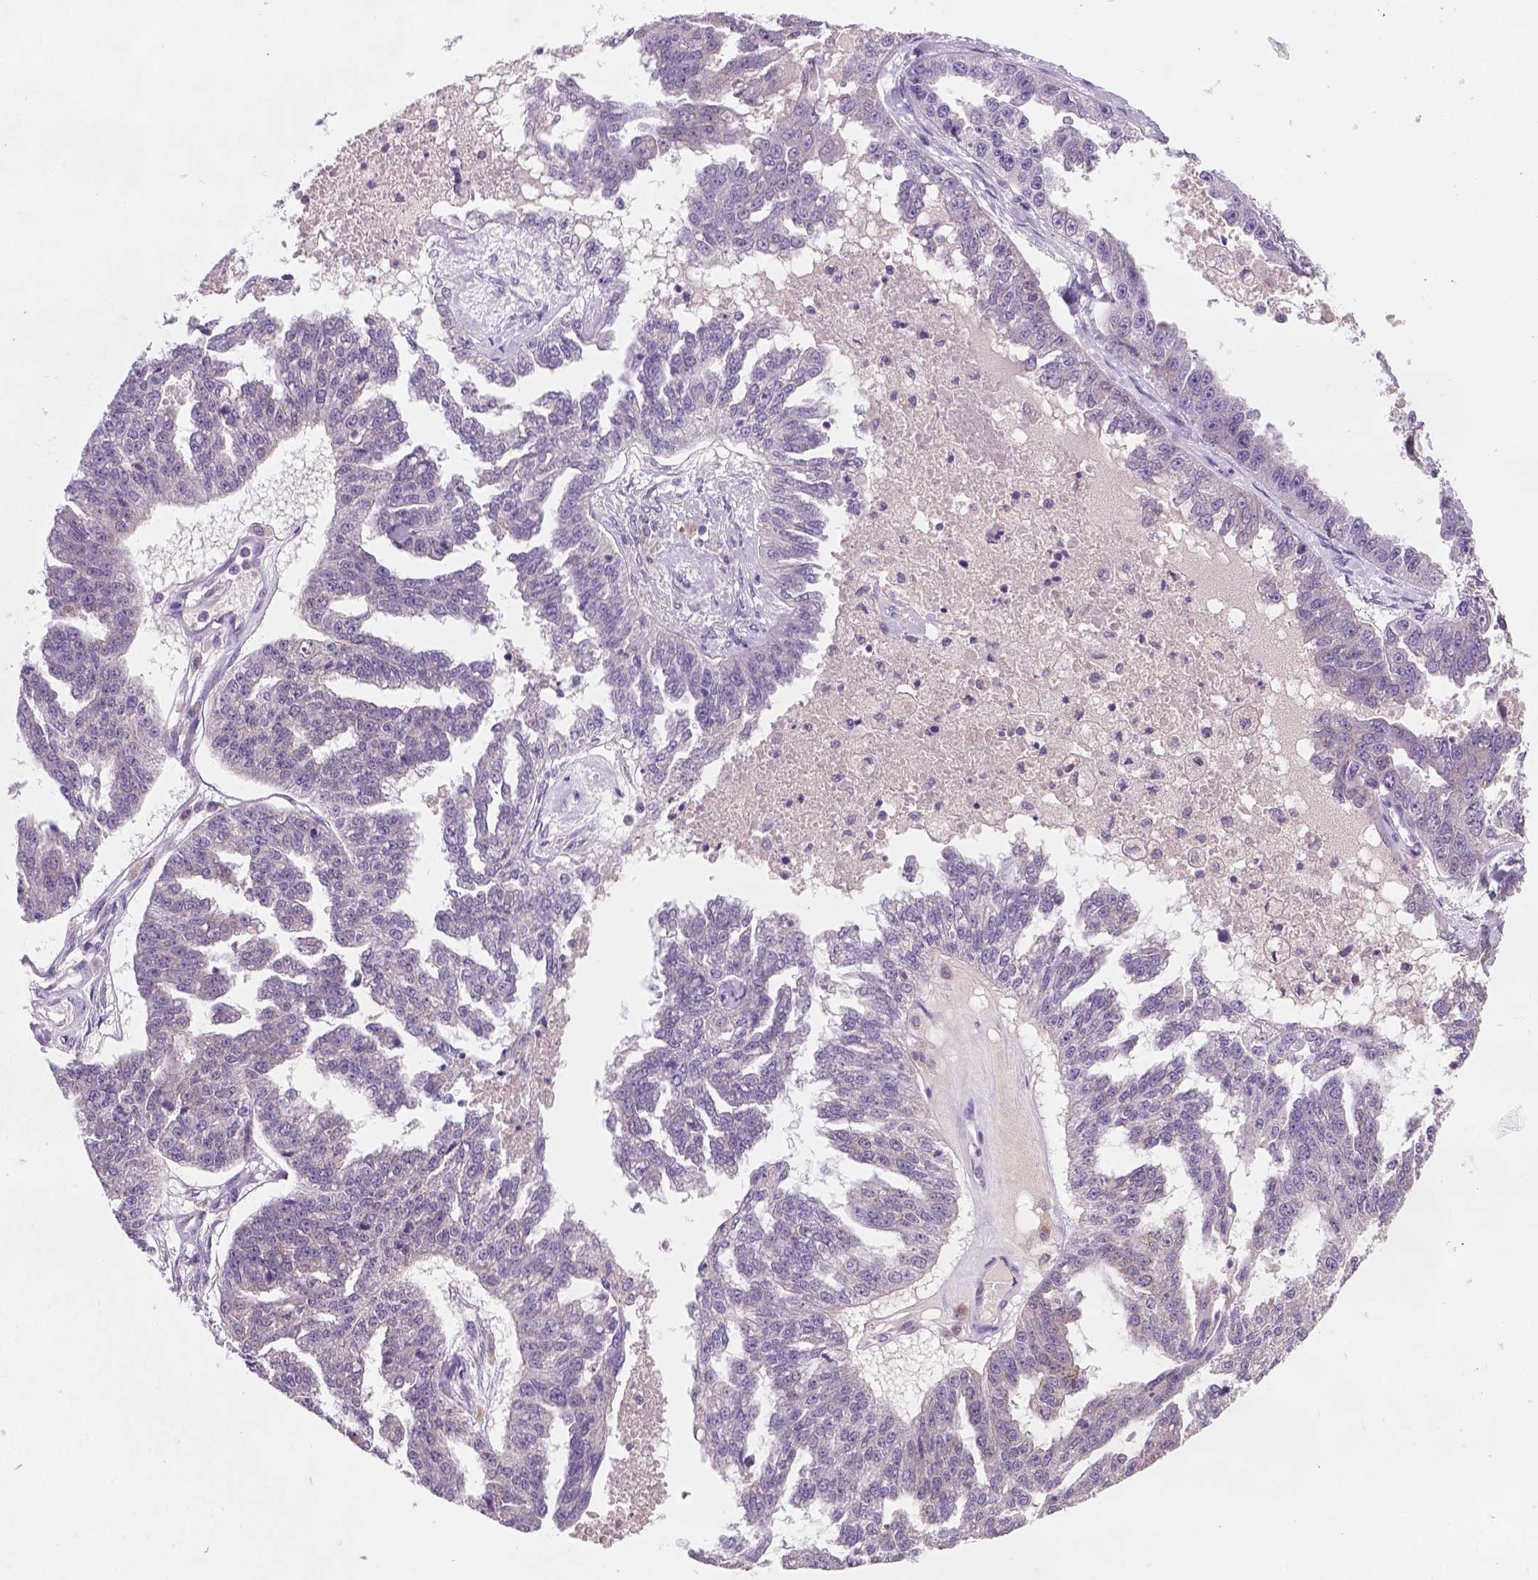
{"staining": {"intensity": "negative", "quantity": "none", "location": "none"}, "tissue": "ovarian cancer", "cell_type": "Tumor cells", "image_type": "cancer", "snomed": [{"axis": "morphology", "description": "Cystadenocarcinoma, serous, NOS"}, {"axis": "topography", "description": "Ovary"}], "caption": "Immunohistochemical staining of ovarian cancer exhibits no significant positivity in tumor cells.", "gene": "GXYLT2", "patient": {"sex": "female", "age": 58}}